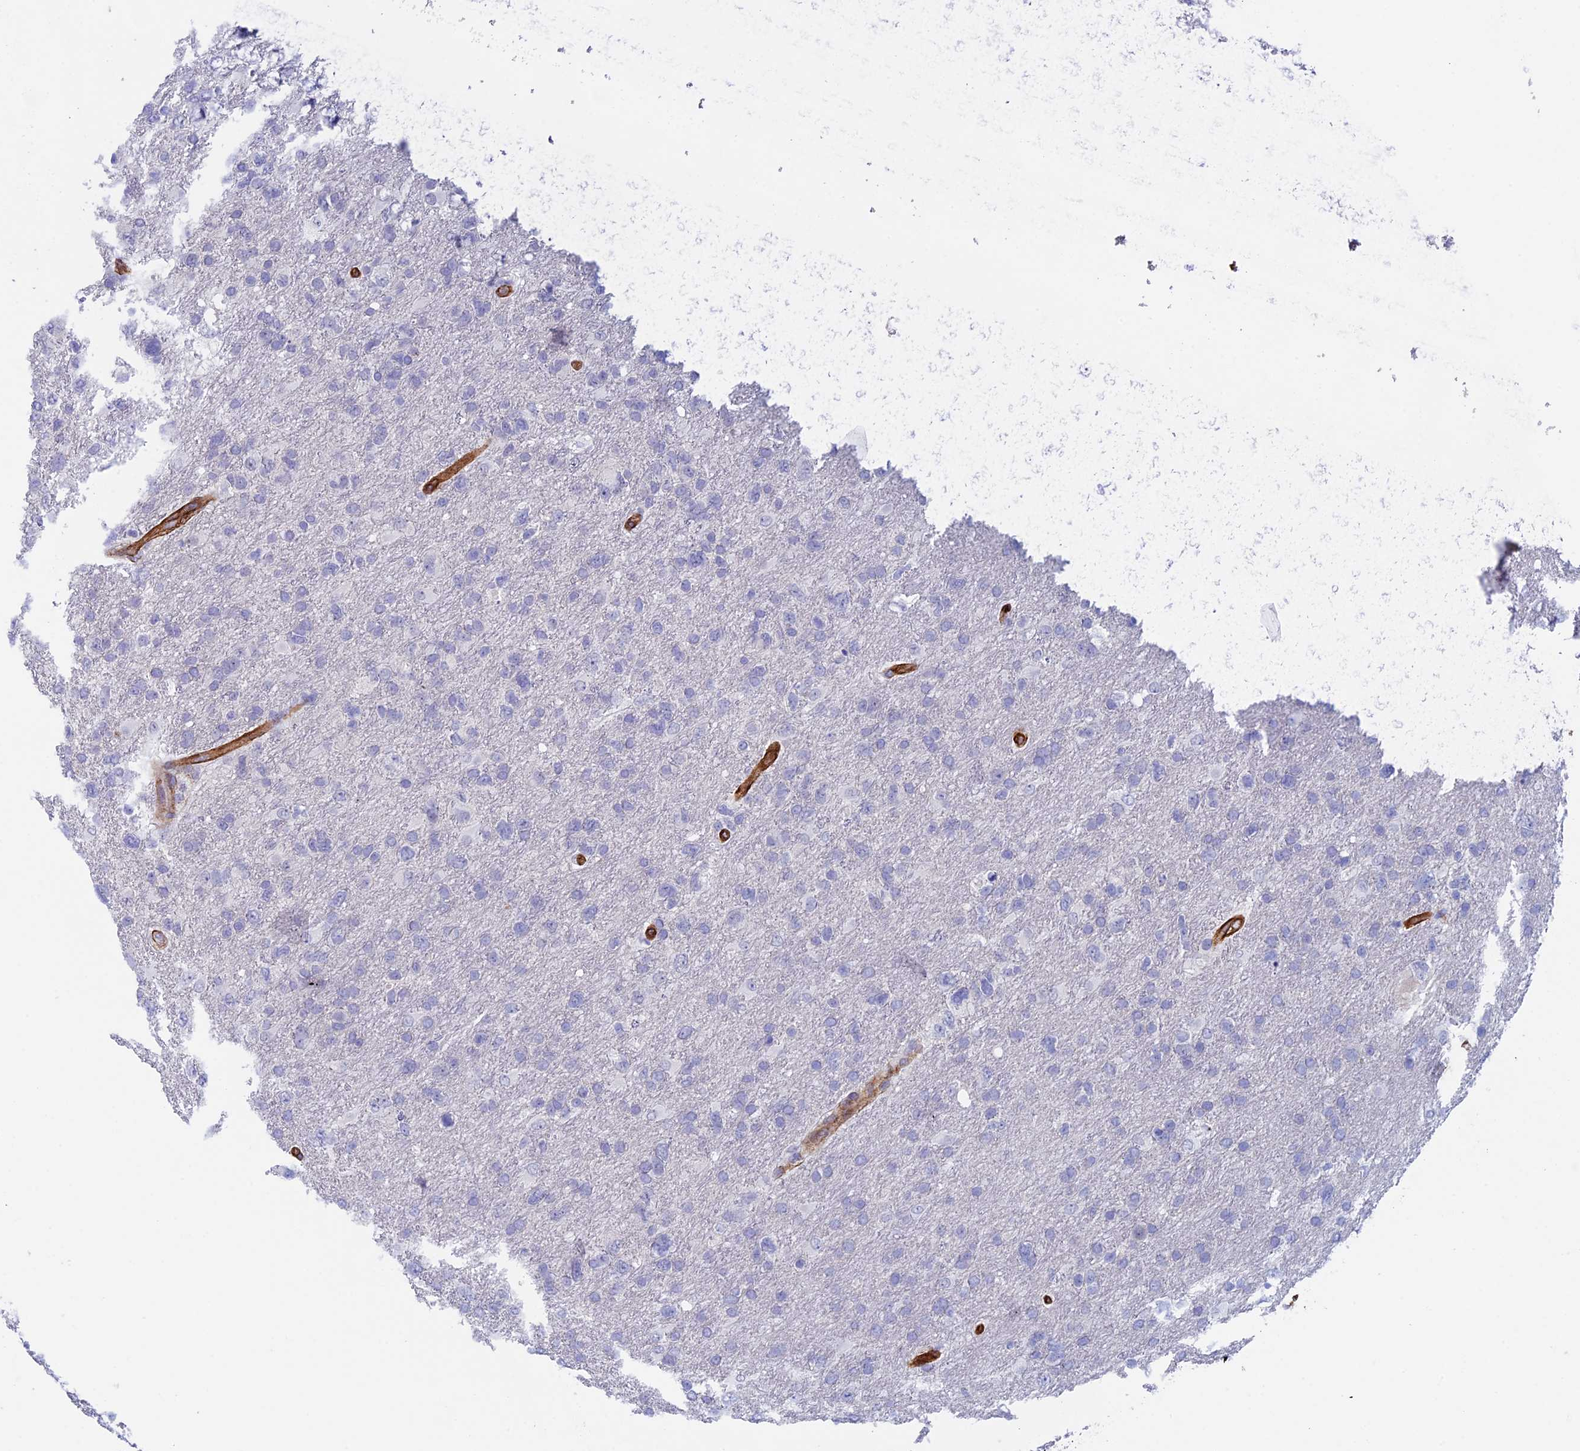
{"staining": {"intensity": "negative", "quantity": "none", "location": "none"}, "tissue": "glioma", "cell_type": "Tumor cells", "image_type": "cancer", "snomed": [{"axis": "morphology", "description": "Glioma, malignant, High grade"}, {"axis": "topography", "description": "Brain"}], "caption": "An image of glioma stained for a protein reveals no brown staining in tumor cells. (Stains: DAB (3,3'-diaminobenzidine) immunohistochemistry (IHC) with hematoxylin counter stain, Microscopy: brightfield microscopy at high magnification).", "gene": "INSYN1", "patient": {"sex": "male", "age": 61}}